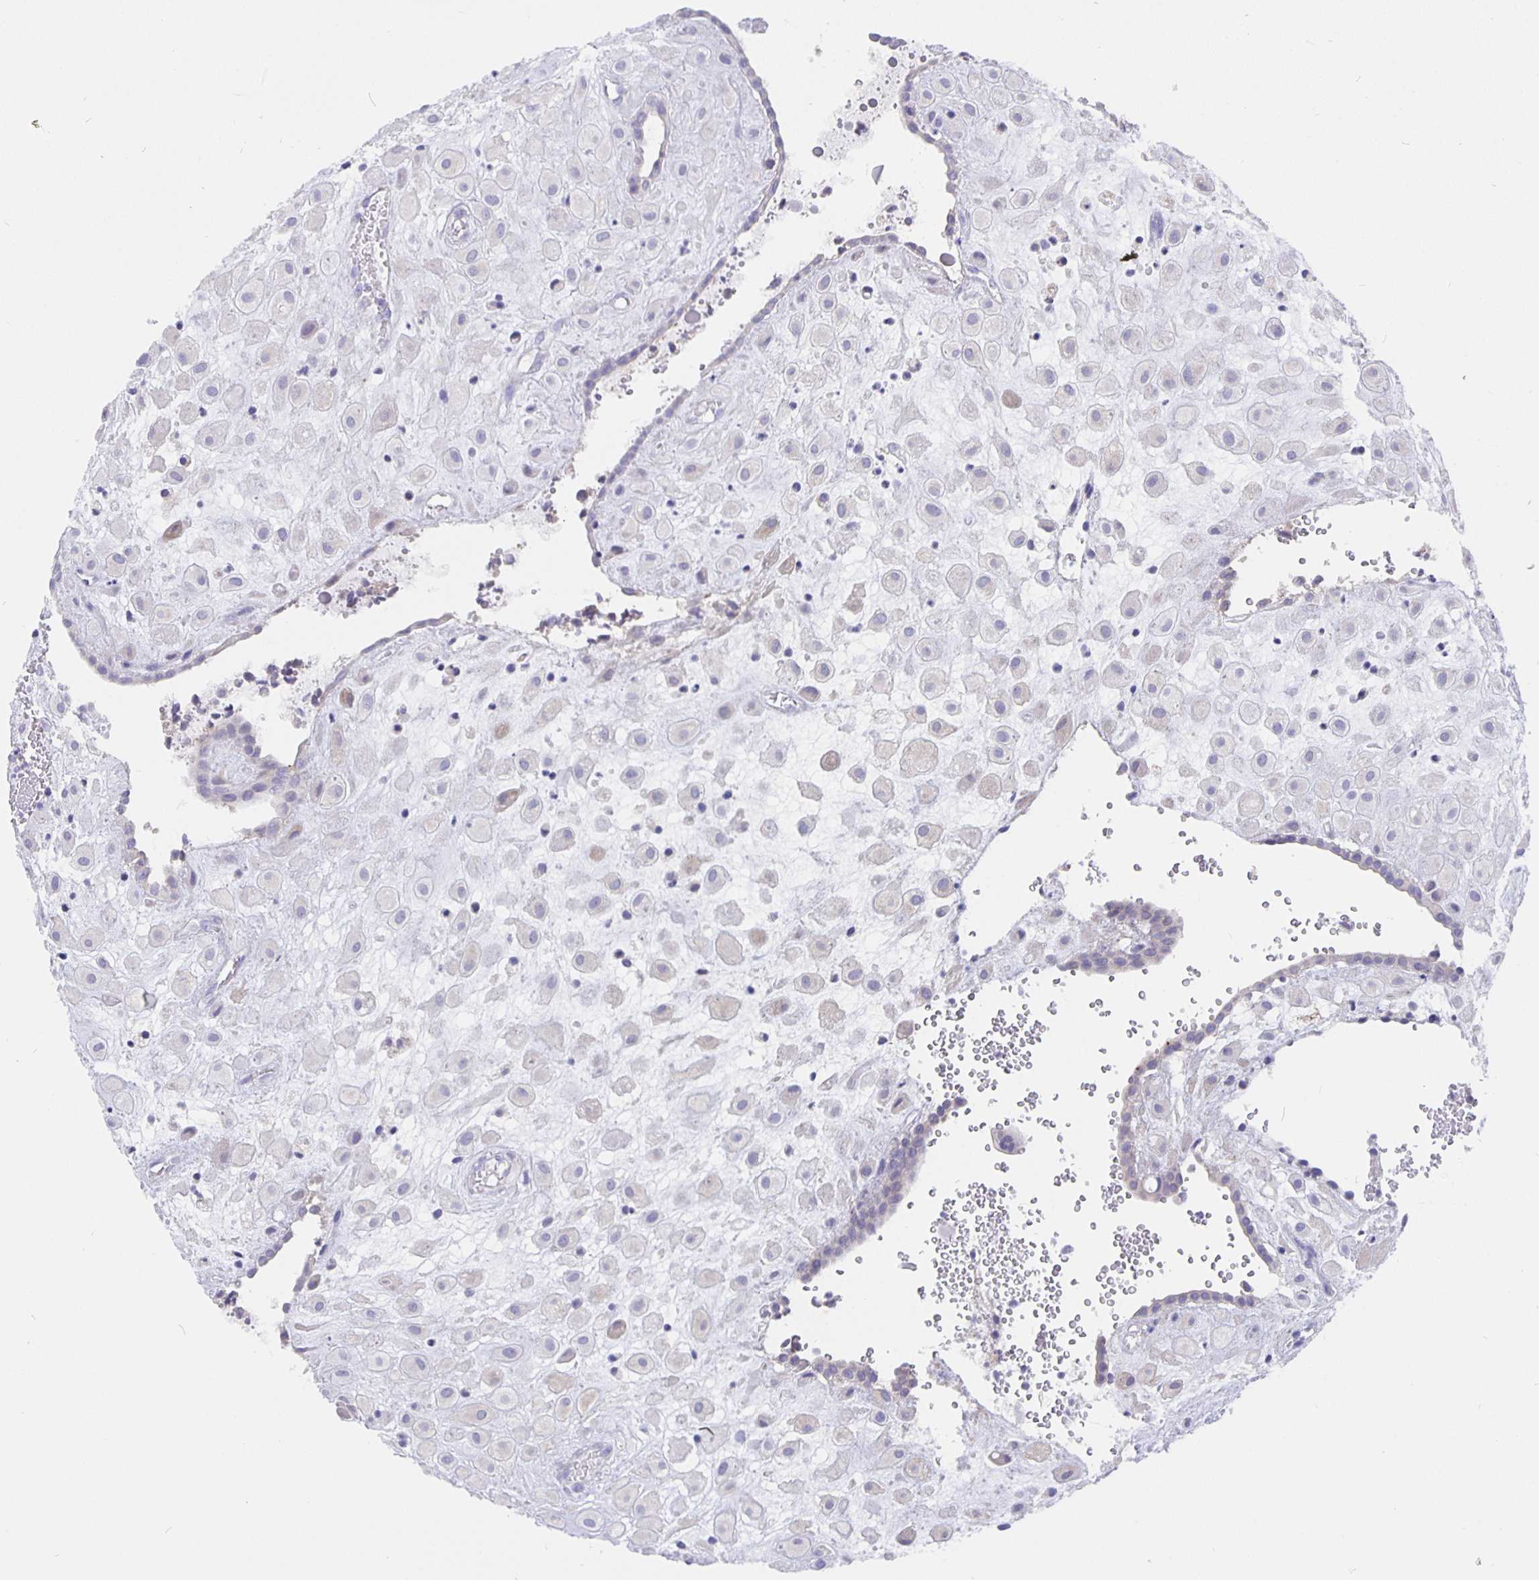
{"staining": {"intensity": "negative", "quantity": "none", "location": "none"}, "tissue": "placenta", "cell_type": "Decidual cells", "image_type": "normal", "snomed": [{"axis": "morphology", "description": "Normal tissue, NOS"}, {"axis": "topography", "description": "Placenta"}], "caption": "Immunohistochemical staining of benign human placenta exhibits no significant expression in decidual cells. Brightfield microscopy of immunohistochemistry (IHC) stained with DAB (3,3'-diaminobenzidine) (brown) and hematoxylin (blue), captured at high magnification.", "gene": "CFAP74", "patient": {"sex": "female", "age": 24}}